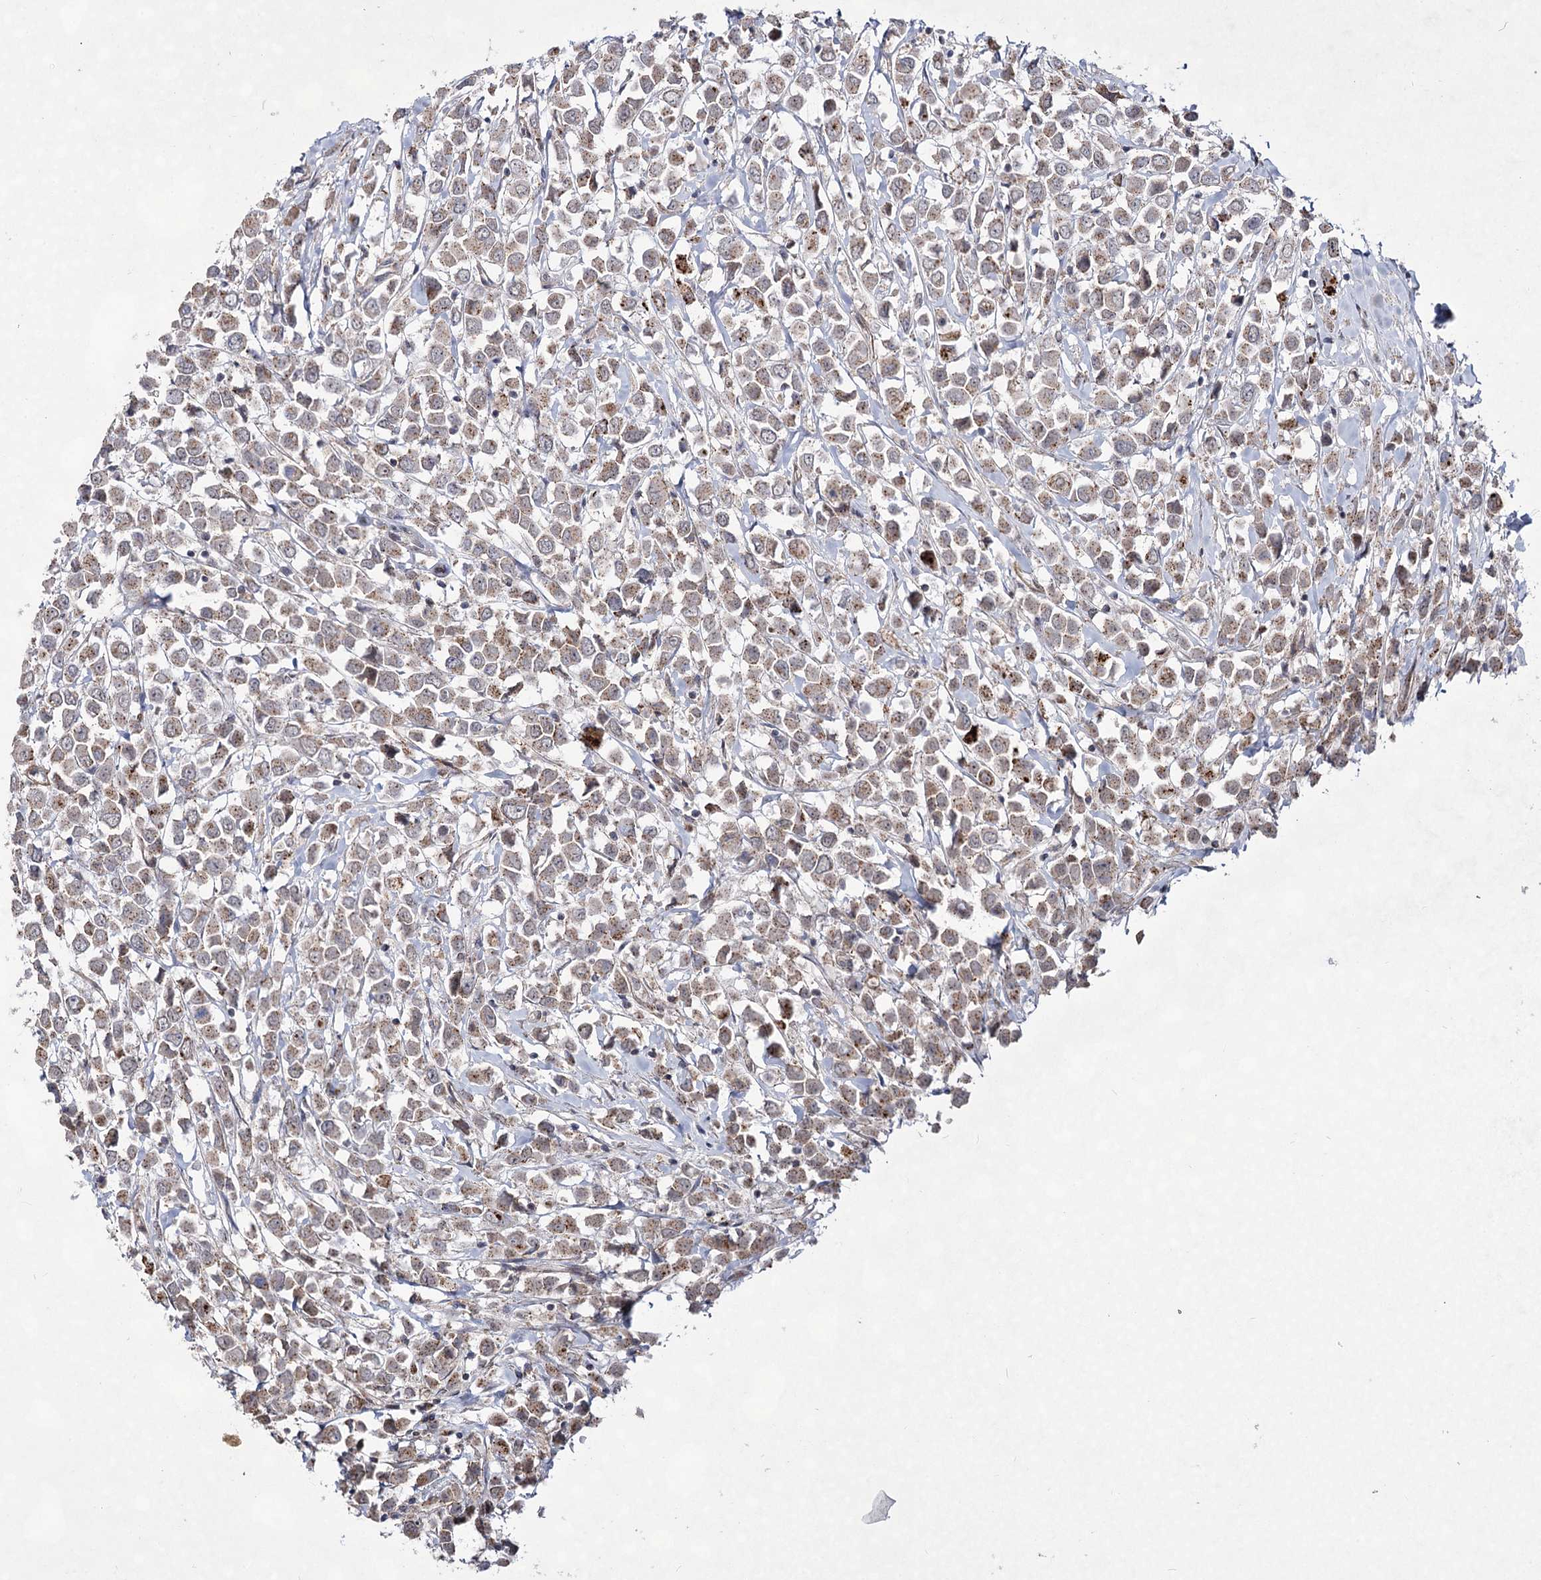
{"staining": {"intensity": "moderate", "quantity": ">75%", "location": "cytoplasmic/membranous"}, "tissue": "breast cancer", "cell_type": "Tumor cells", "image_type": "cancer", "snomed": [{"axis": "morphology", "description": "Duct carcinoma"}, {"axis": "topography", "description": "Breast"}], "caption": "Breast cancer (invasive ductal carcinoma) stained with a brown dye exhibits moderate cytoplasmic/membranous positive positivity in approximately >75% of tumor cells.", "gene": "ATL2", "patient": {"sex": "female", "age": 61}}